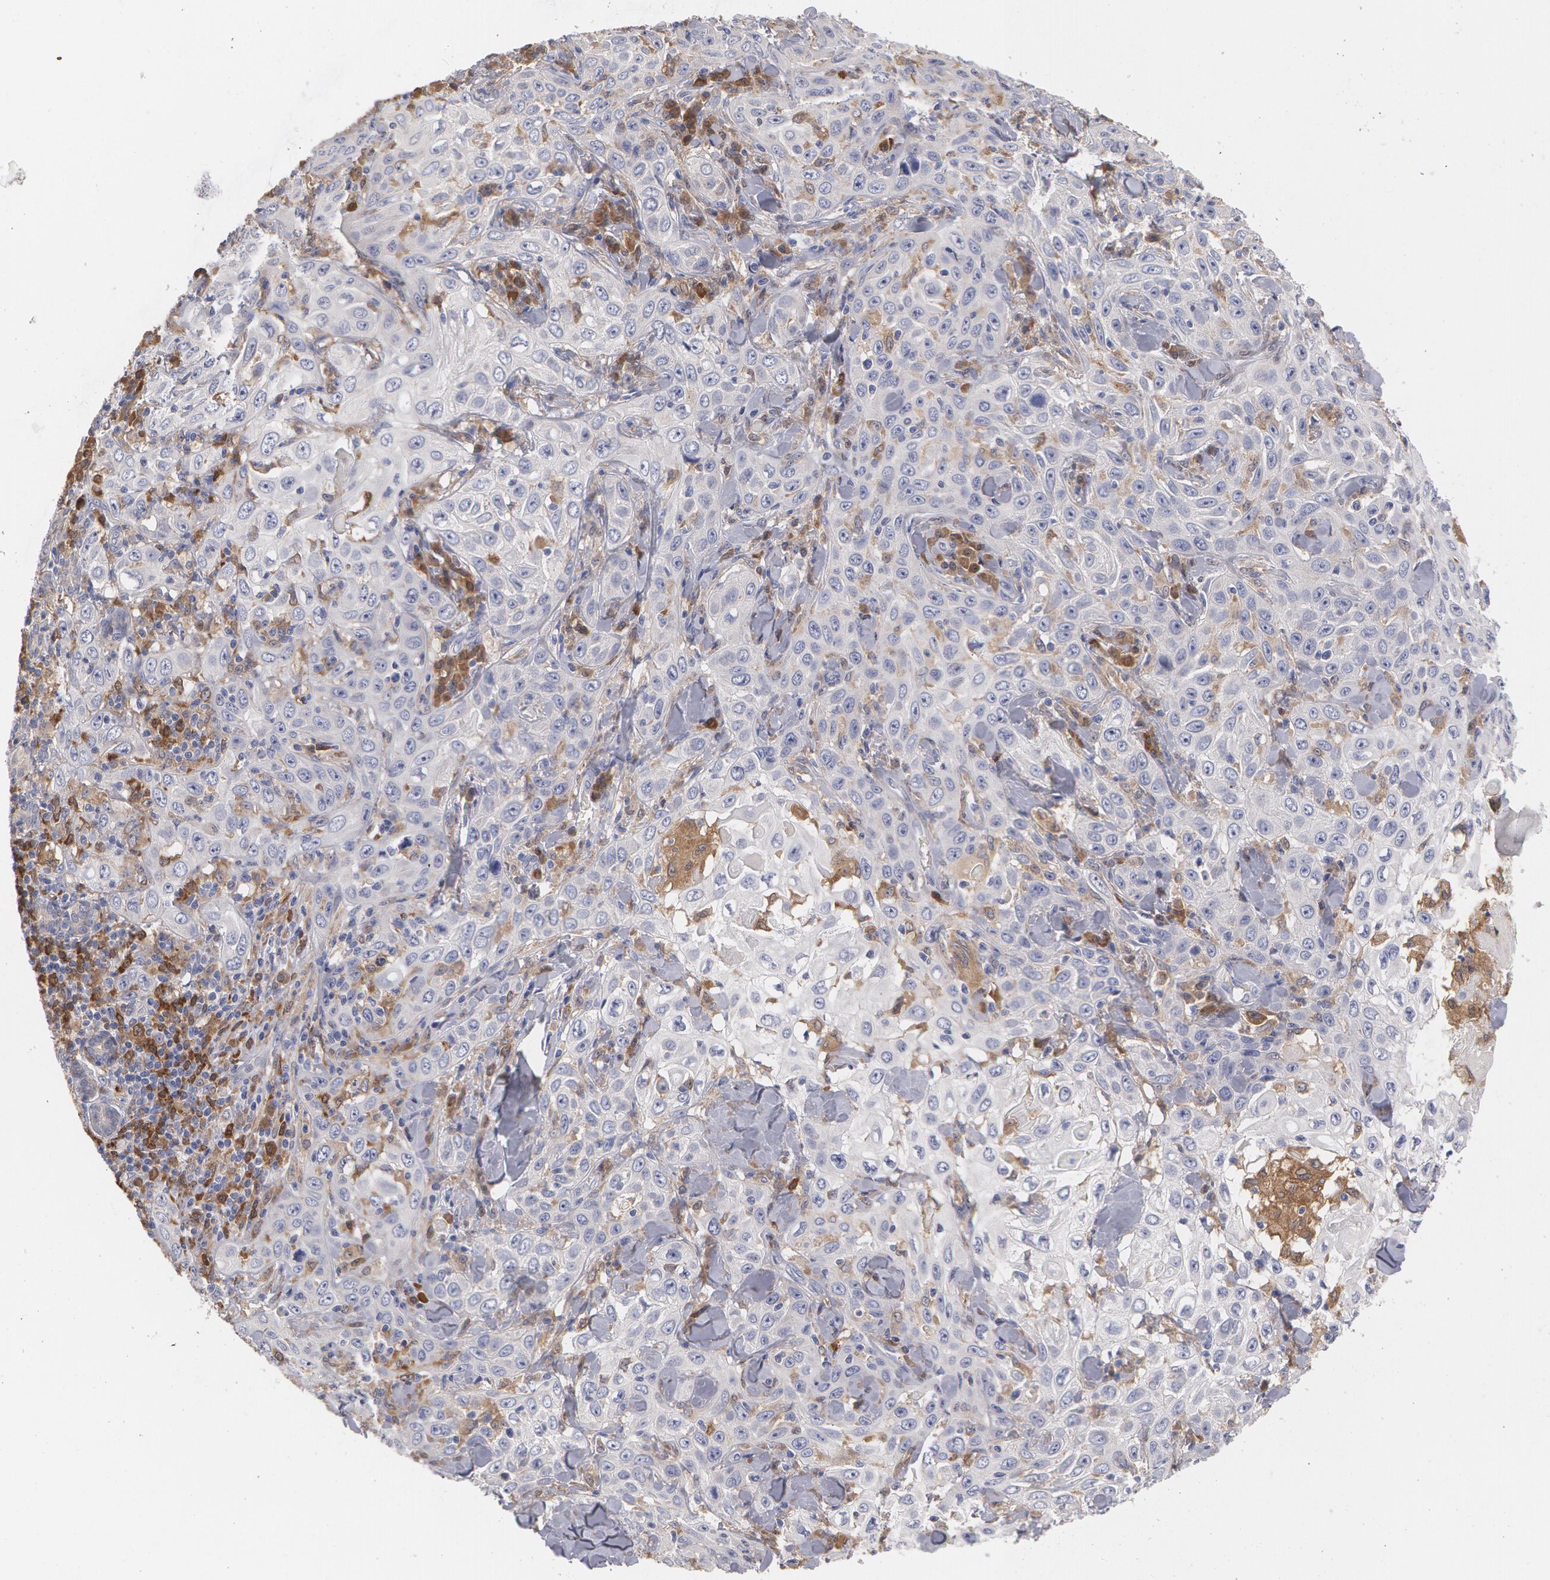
{"staining": {"intensity": "weak", "quantity": "<25%", "location": "cytoplasmic/membranous"}, "tissue": "skin cancer", "cell_type": "Tumor cells", "image_type": "cancer", "snomed": [{"axis": "morphology", "description": "Squamous cell carcinoma, NOS"}, {"axis": "topography", "description": "Skin"}], "caption": "Immunohistochemistry photomicrograph of squamous cell carcinoma (skin) stained for a protein (brown), which demonstrates no positivity in tumor cells.", "gene": "SYK", "patient": {"sex": "male", "age": 84}}